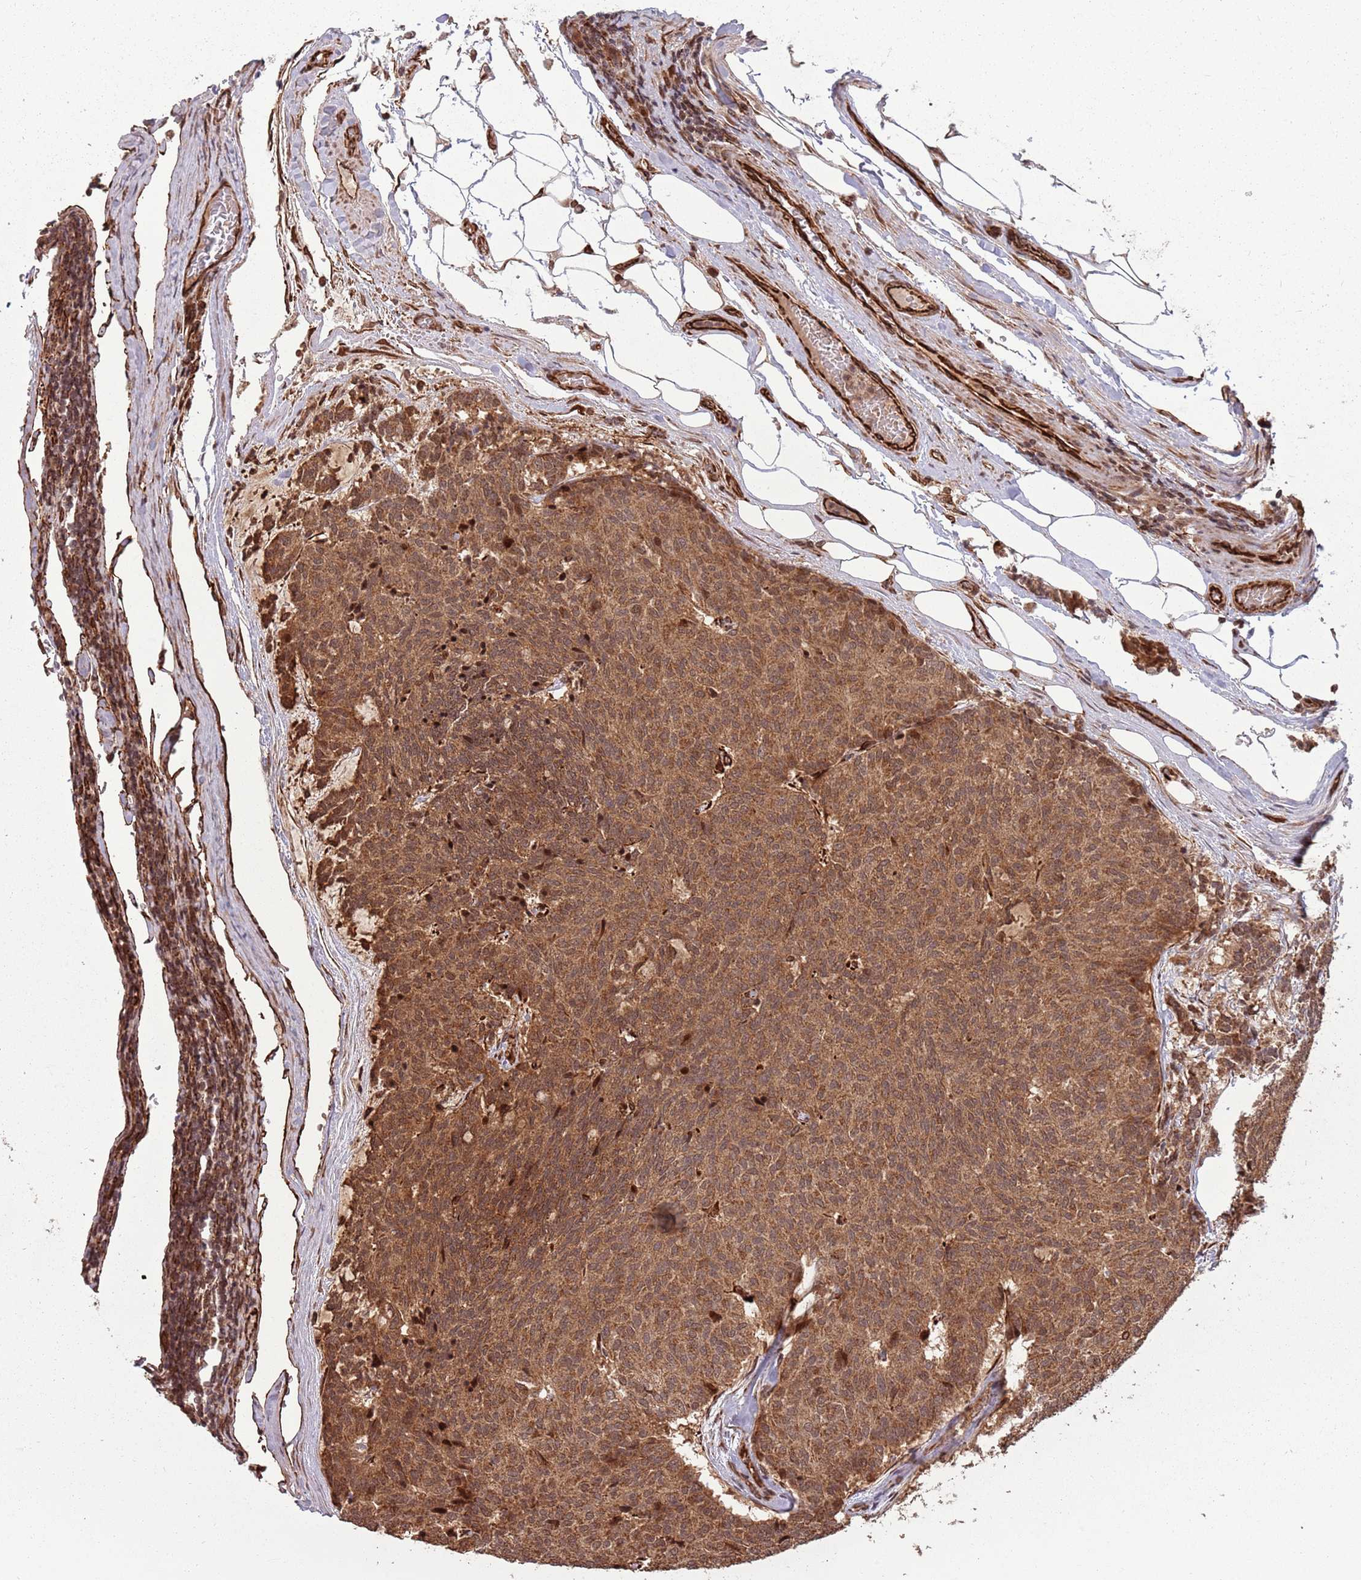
{"staining": {"intensity": "moderate", "quantity": ">75%", "location": "cytoplasmic/membranous,nuclear"}, "tissue": "carcinoid", "cell_type": "Tumor cells", "image_type": "cancer", "snomed": [{"axis": "morphology", "description": "Carcinoid, malignant, NOS"}, {"axis": "topography", "description": "Pancreas"}], "caption": "Carcinoid stained with IHC shows moderate cytoplasmic/membranous and nuclear positivity in approximately >75% of tumor cells. Nuclei are stained in blue.", "gene": "ADAMTS3", "patient": {"sex": "female", "age": 54}}